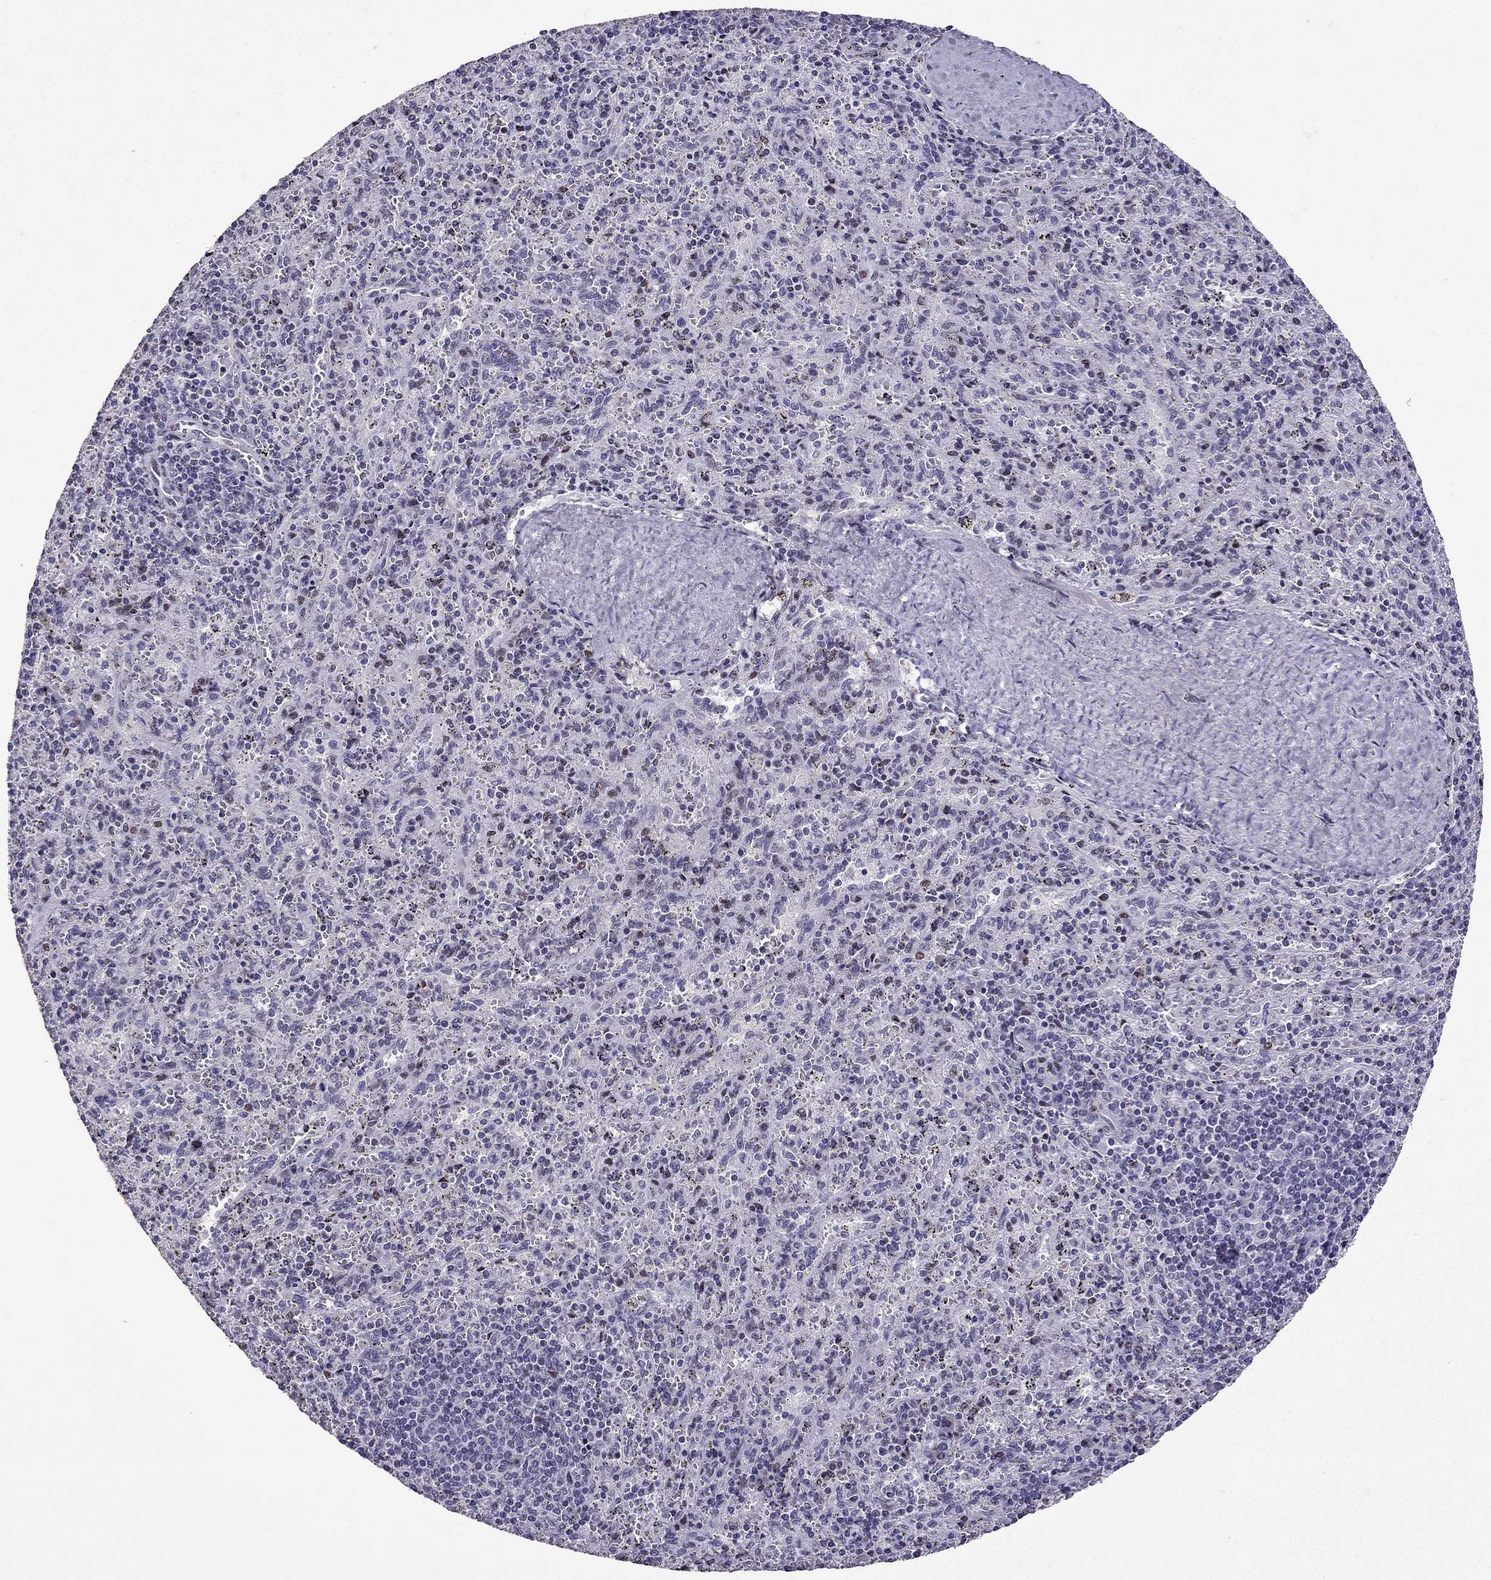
{"staining": {"intensity": "negative", "quantity": "none", "location": "none"}, "tissue": "spleen", "cell_type": "Cells in red pulp", "image_type": "normal", "snomed": [{"axis": "morphology", "description": "Normal tissue, NOS"}, {"axis": "topography", "description": "Spleen"}], "caption": "Immunohistochemistry photomicrograph of benign human spleen stained for a protein (brown), which exhibits no expression in cells in red pulp. (DAB (3,3'-diaminobenzidine) immunohistochemistry with hematoxylin counter stain).", "gene": "TTN", "patient": {"sex": "male", "age": 57}}